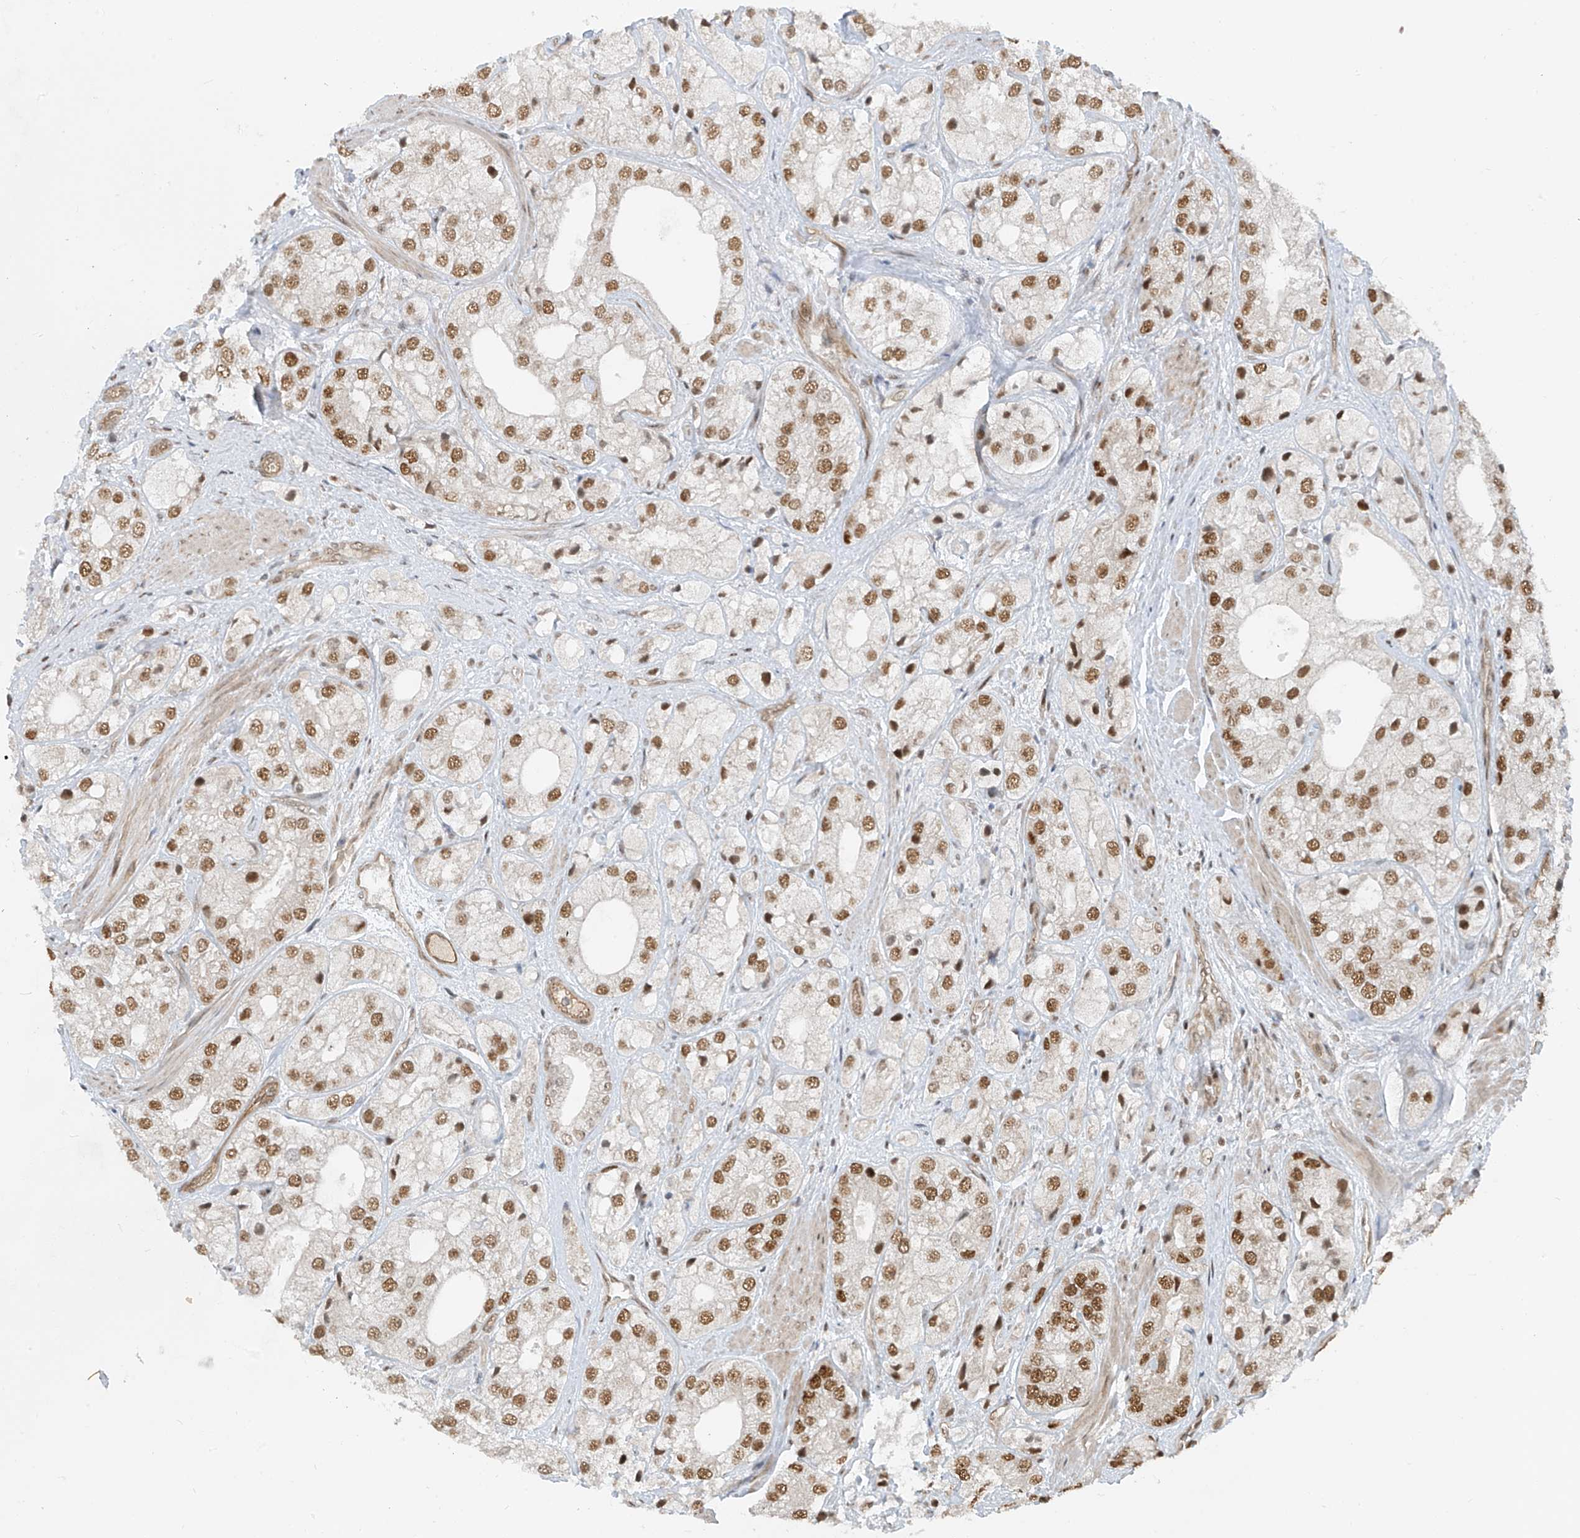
{"staining": {"intensity": "moderate", "quantity": ">75%", "location": "nuclear"}, "tissue": "prostate cancer", "cell_type": "Tumor cells", "image_type": "cancer", "snomed": [{"axis": "morphology", "description": "Adenocarcinoma, High grade"}, {"axis": "topography", "description": "Prostate"}], "caption": "Protein expression analysis of prostate cancer exhibits moderate nuclear staining in about >75% of tumor cells. Nuclei are stained in blue.", "gene": "ARHGEF3", "patient": {"sex": "male", "age": 50}}